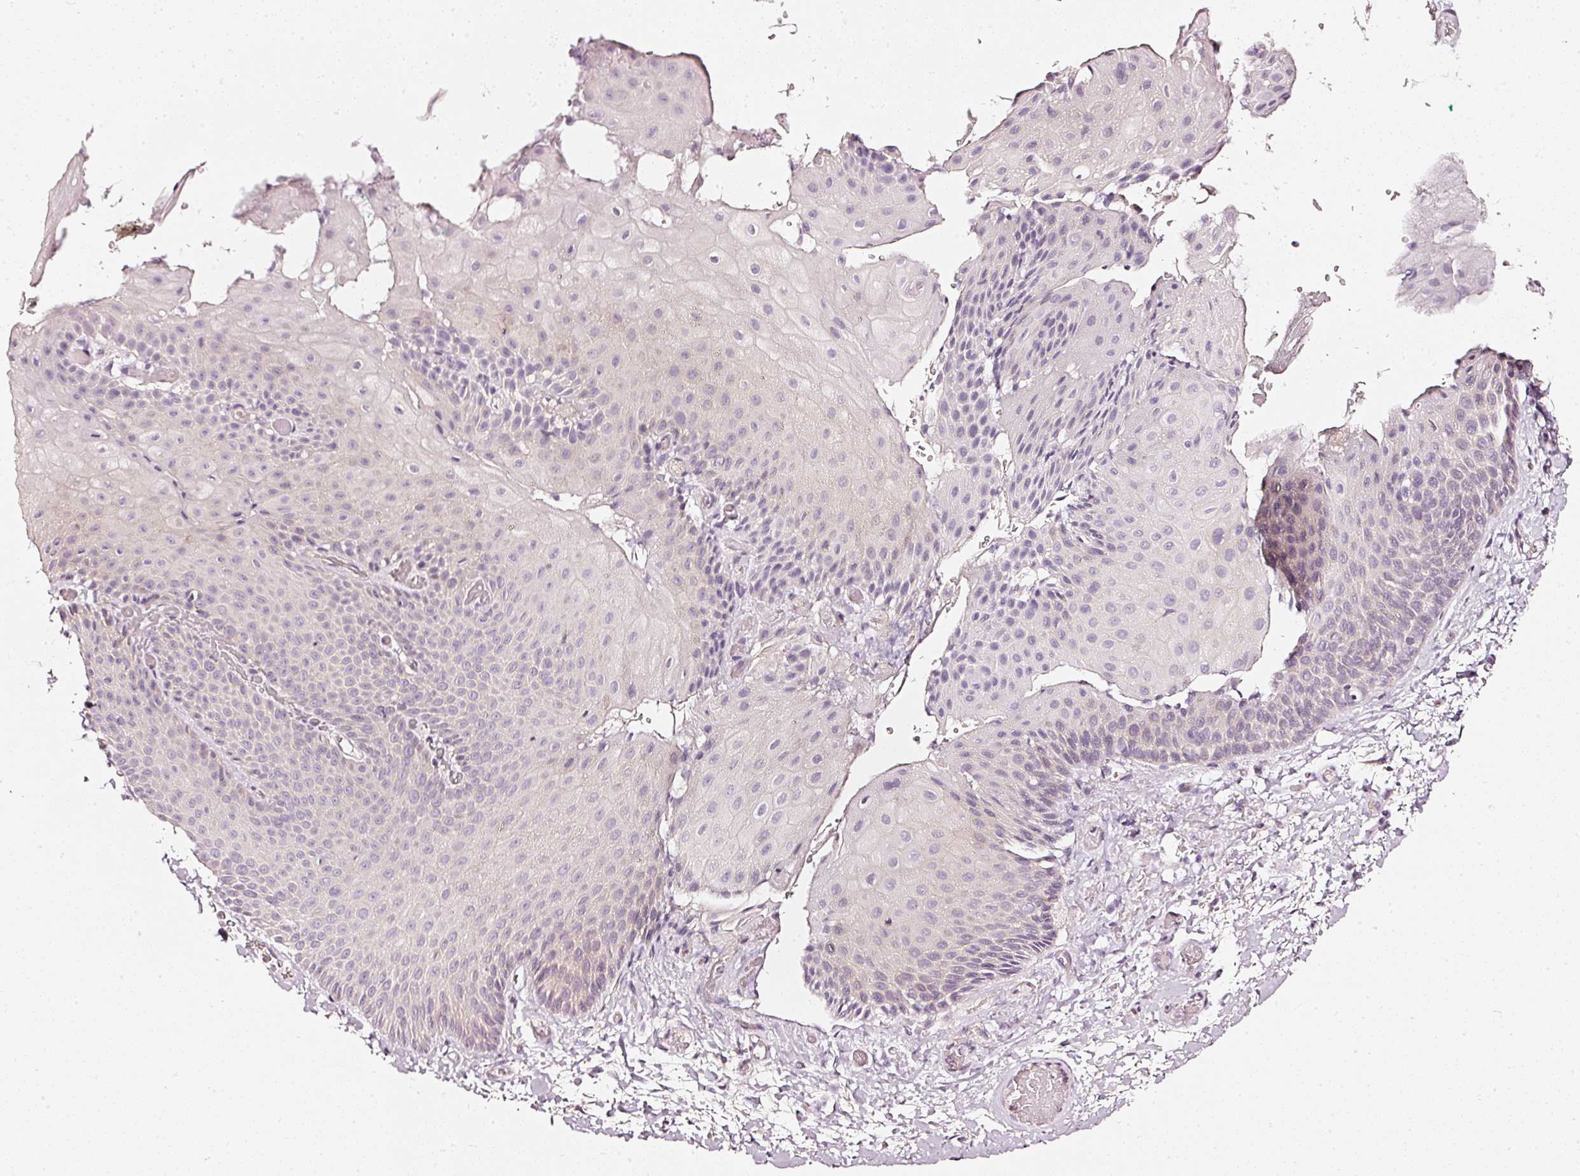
{"staining": {"intensity": "negative", "quantity": "none", "location": "none"}, "tissue": "skin", "cell_type": "Epidermal cells", "image_type": "normal", "snomed": [{"axis": "morphology", "description": "Normal tissue, NOS"}, {"axis": "morphology", "description": "Hemorrhoids"}, {"axis": "morphology", "description": "Inflammation, NOS"}, {"axis": "topography", "description": "Anal"}], "caption": "This micrograph is of unremarkable skin stained with immunohistochemistry to label a protein in brown with the nuclei are counter-stained blue. There is no staining in epidermal cells. (DAB (3,3'-diaminobenzidine) immunohistochemistry with hematoxylin counter stain).", "gene": "CNP", "patient": {"sex": "male", "age": 60}}